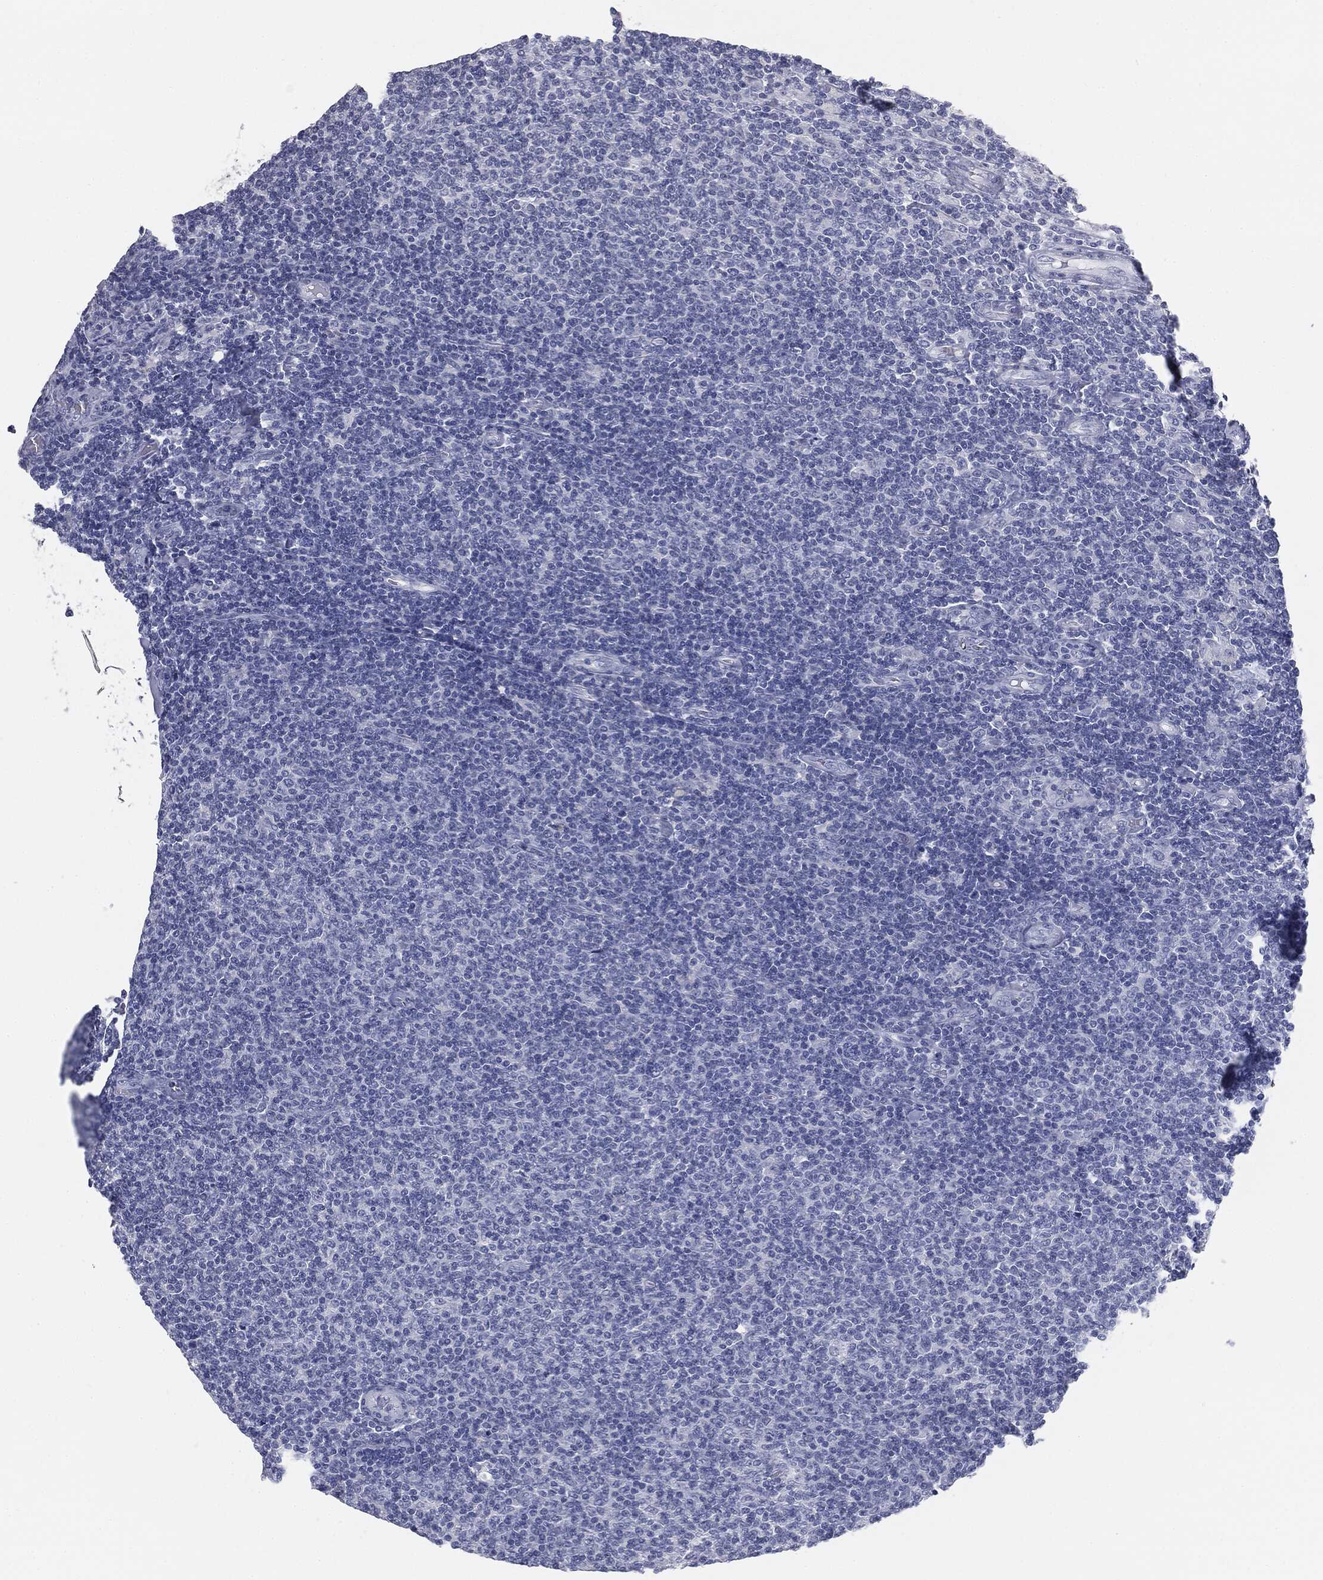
{"staining": {"intensity": "negative", "quantity": "none", "location": "none"}, "tissue": "lymphoma", "cell_type": "Tumor cells", "image_type": "cancer", "snomed": [{"axis": "morphology", "description": "Malignant lymphoma, non-Hodgkin's type, Low grade"}, {"axis": "topography", "description": "Lymph node"}], "caption": "IHC of human malignant lymphoma, non-Hodgkin's type (low-grade) shows no expression in tumor cells.", "gene": "MUC5AC", "patient": {"sex": "male", "age": 52}}